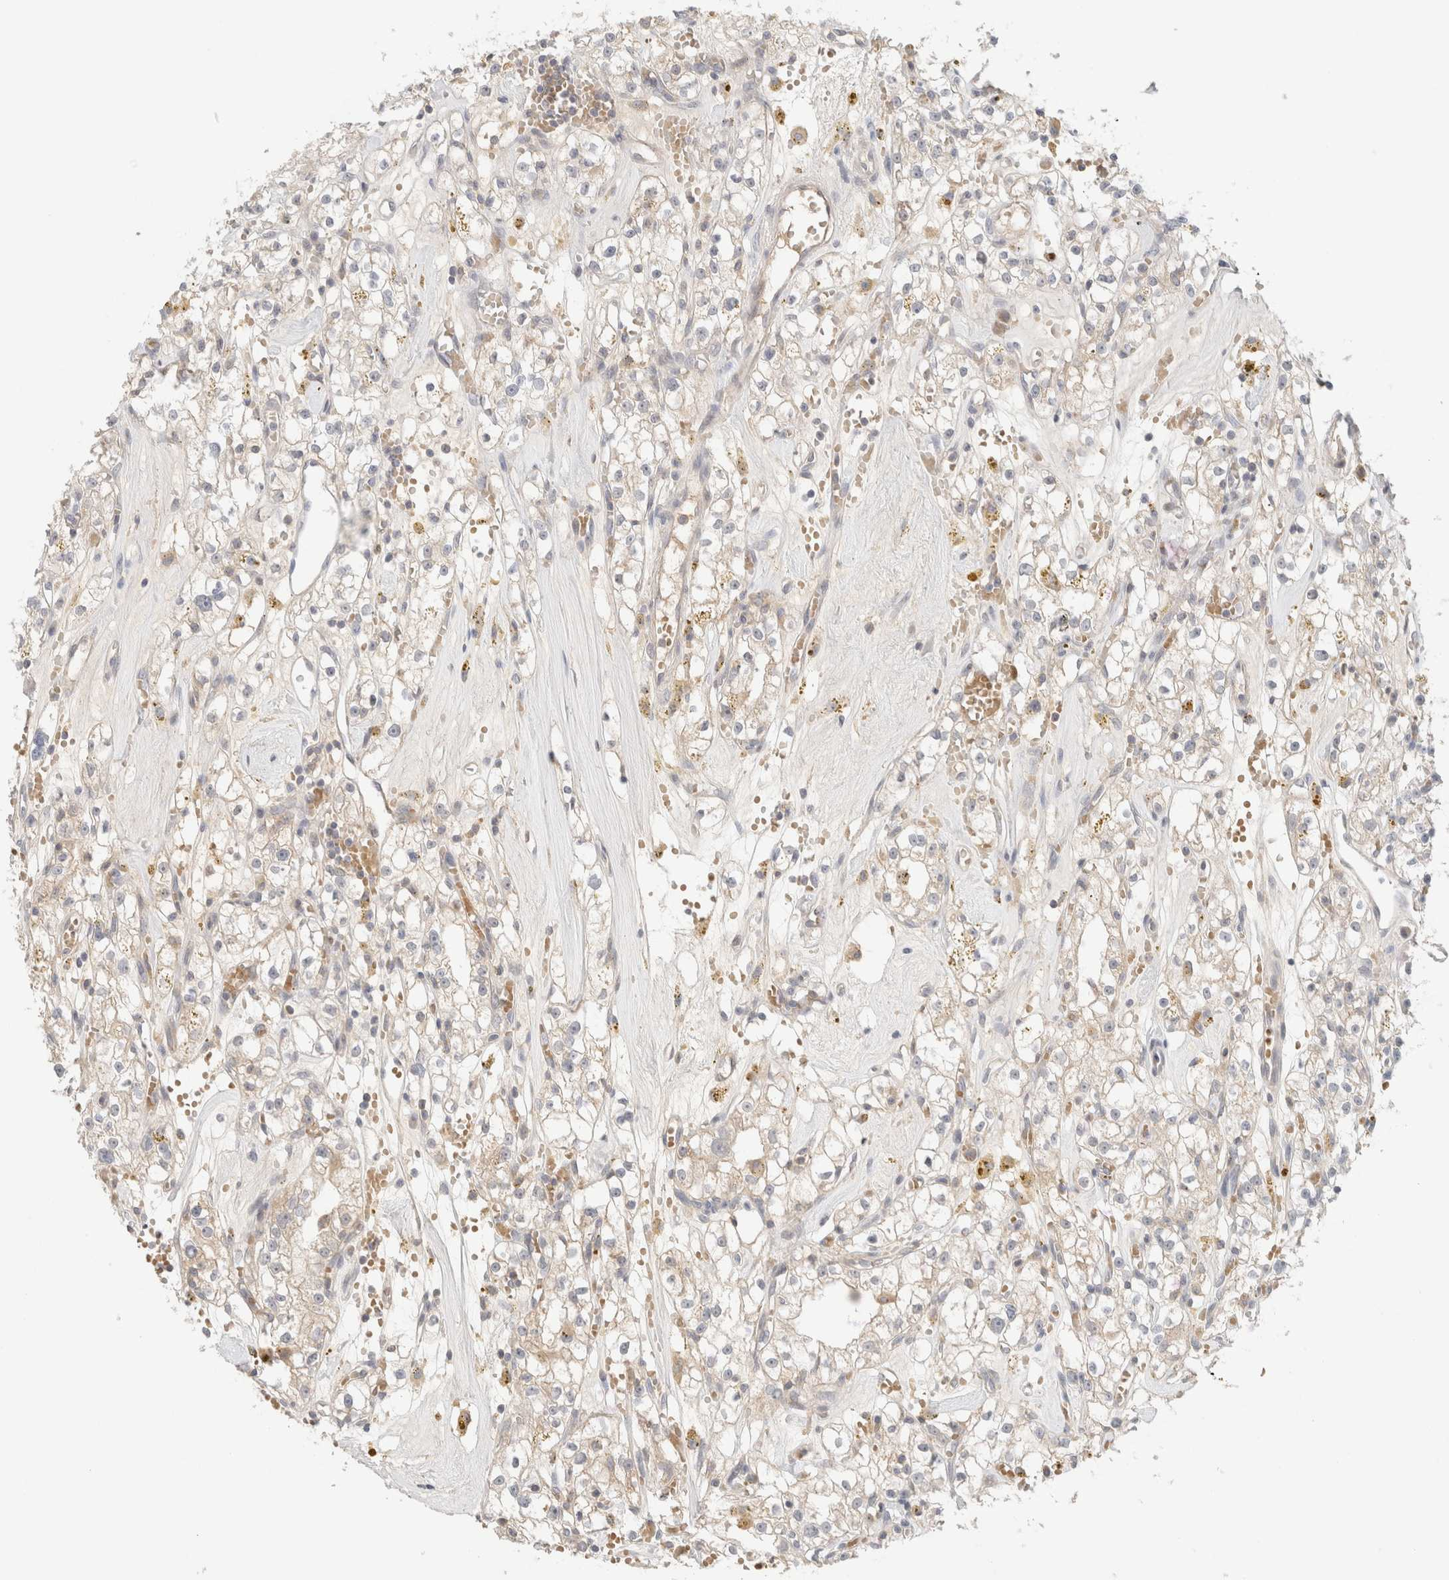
{"staining": {"intensity": "weak", "quantity": "<25%", "location": "cytoplasmic/membranous"}, "tissue": "renal cancer", "cell_type": "Tumor cells", "image_type": "cancer", "snomed": [{"axis": "morphology", "description": "Adenocarcinoma, NOS"}, {"axis": "topography", "description": "Kidney"}], "caption": "This is an IHC micrograph of renal cancer. There is no positivity in tumor cells.", "gene": "MRM3", "patient": {"sex": "male", "age": 56}}